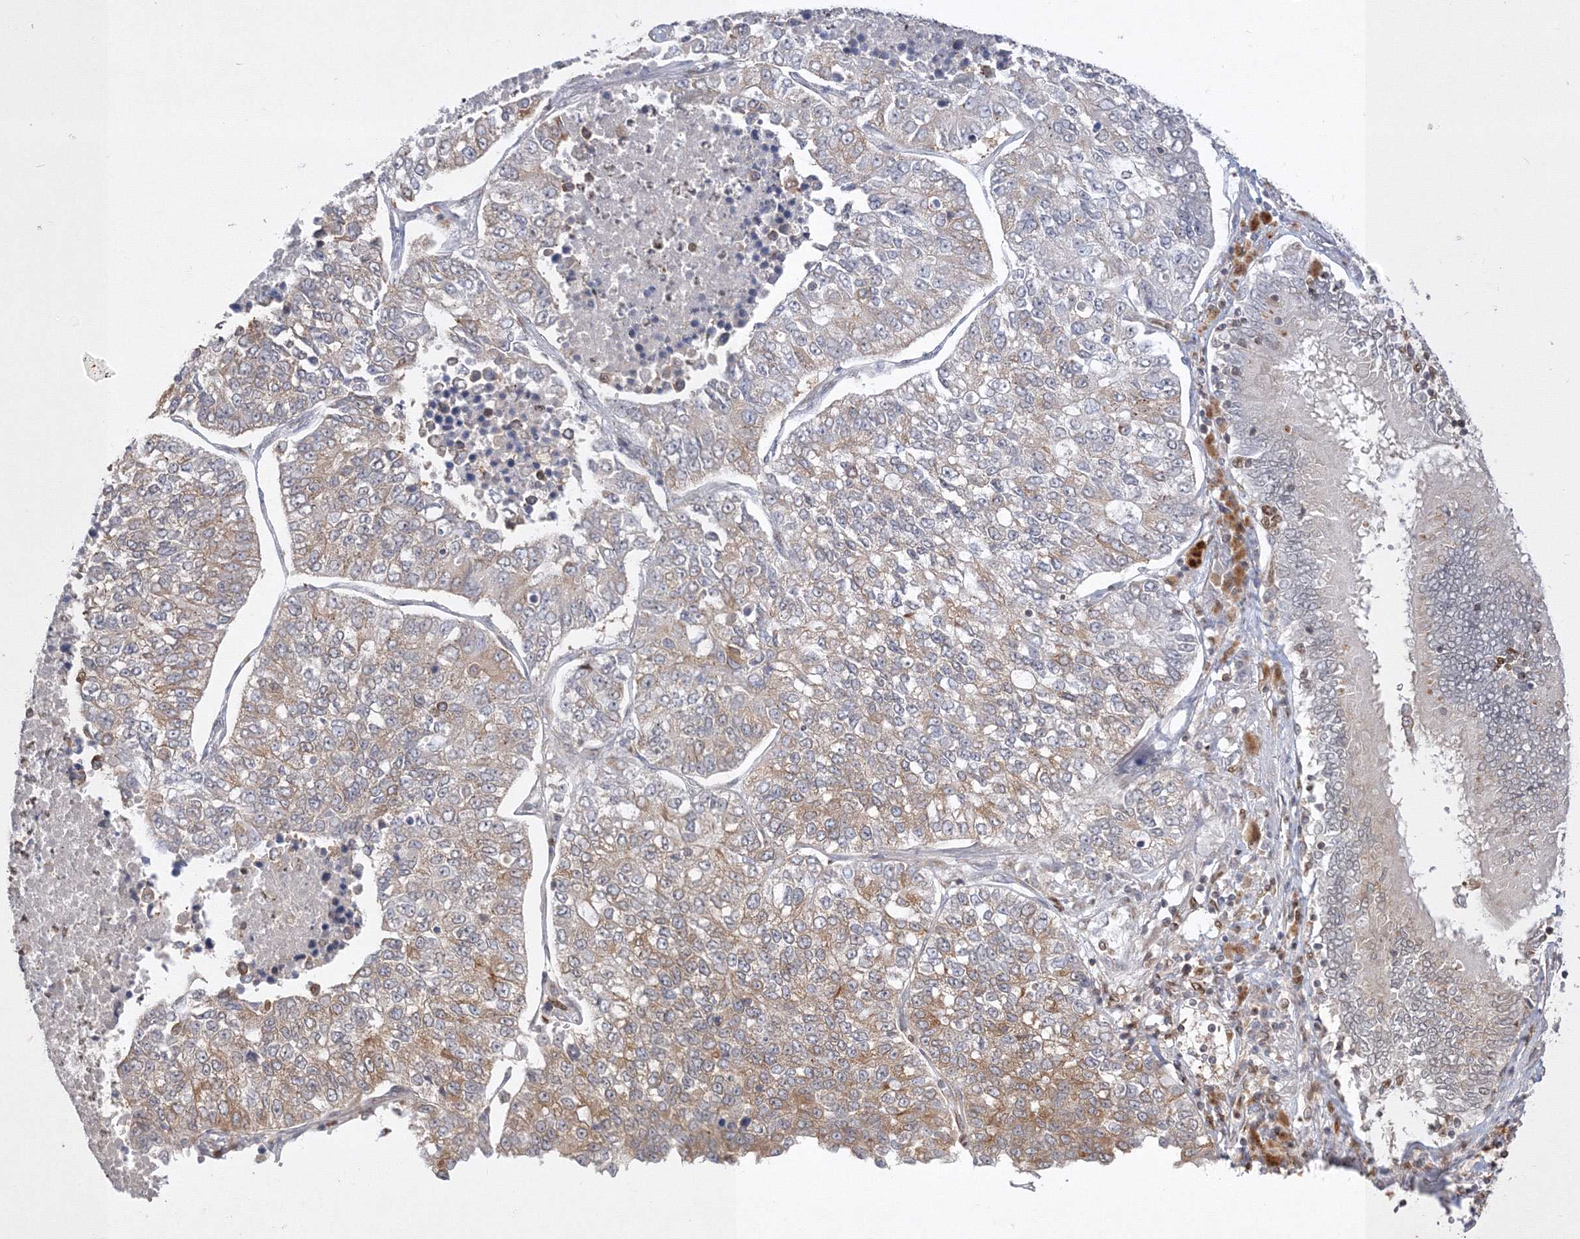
{"staining": {"intensity": "moderate", "quantity": "<25%", "location": "cytoplasmic/membranous"}, "tissue": "lung cancer", "cell_type": "Tumor cells", "image_type": "cancer", "snomed": [{"axis": "morphology", "description": "Adenocarcinoma, NOS"}, {"axis": "topography", "description": "Lung"}], "caption": "Immunohistochemical staining of lung cancer (adenocarcinoma) displays low levels of moderate cytoplasmic/membranous staining in approximately <25% of tumor cells.", "gene": "TMEM50B", "patient": {"sex": "male", "age": 49}}